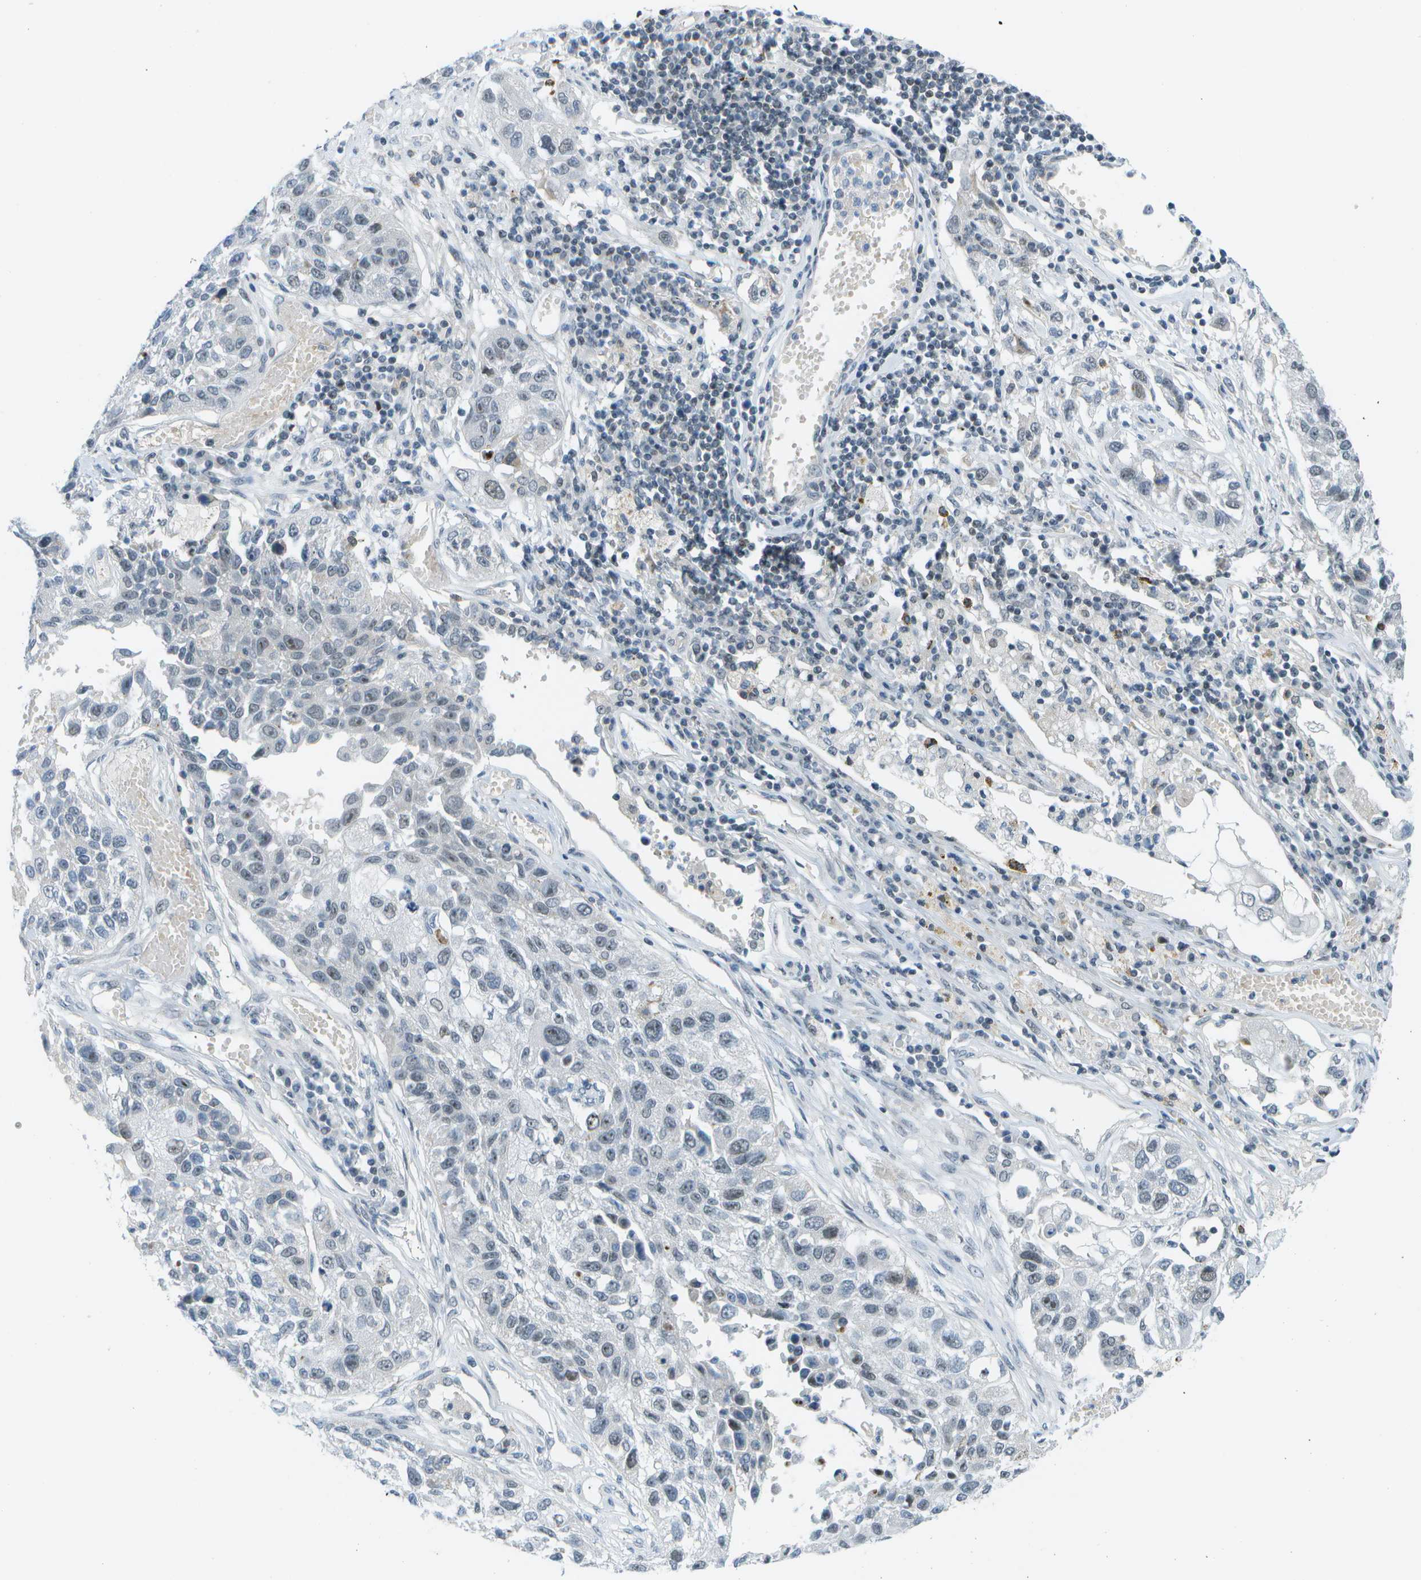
{"staining": {"intensity": "weak", "quantity": "<25%", "location": "nuclear"}, "tissue": "lung cancer", "cell_type": "Tumor cells", "image_type": "cancer", "snomed": [{"axis": "morphology", "description": "Squamous cell carcinoma, NOS"}, {"axis": "topography", "description": "Lung"}], "caption": "The immunohistochemistry photomicrograph has no significant expression in tumor cells of lung squamous cell carcinoma tissue.", "gene": "PITHD1", "patient": {"sex": "male", "age": 71}}